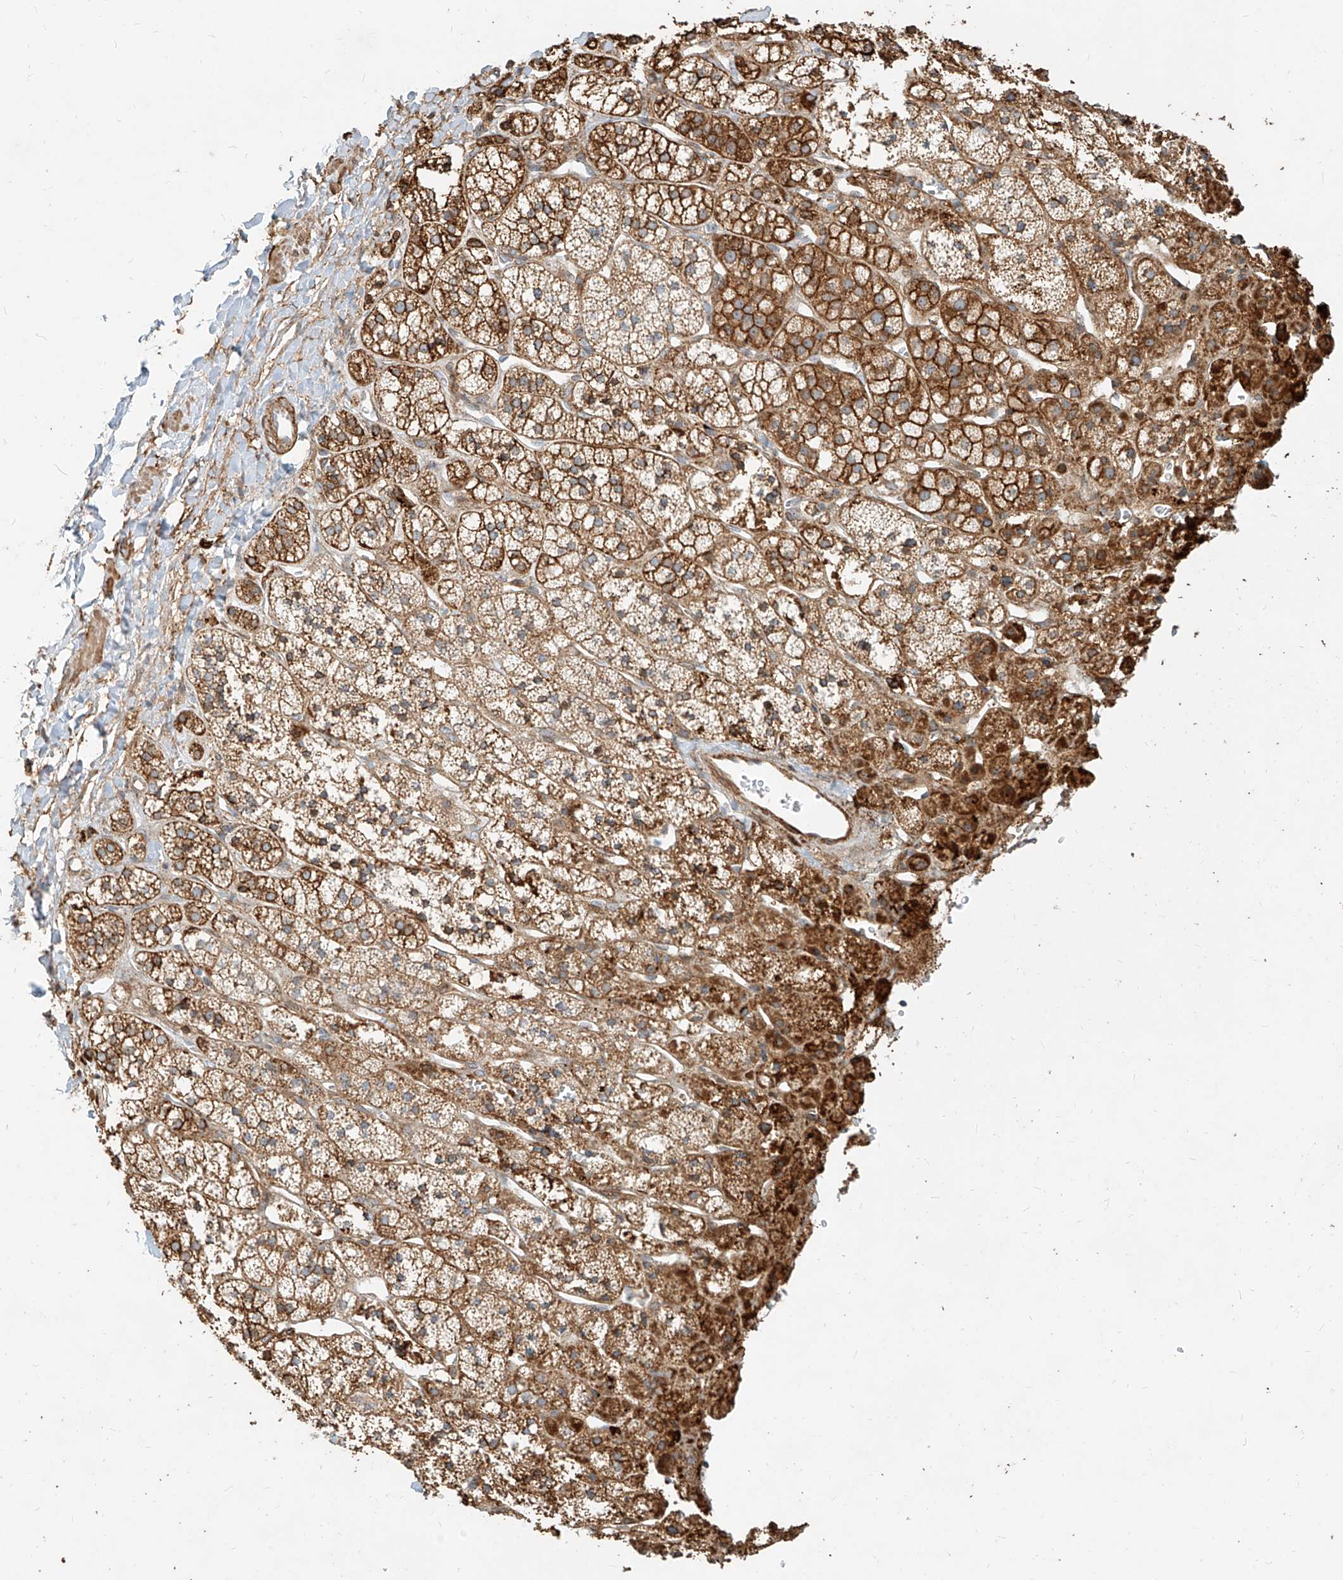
{"staining": {"intensity": "moderate", "quantity": ">75%", "location": "cytoplasmic/membranous"}, "tissue": "adrenal gland", "cell_type": "Glandular cells", "image_type": "normal", "snomed": [{"axis": "morphology", "description": "Normal tissue, NOS"}, {"axis": "topography", "description": "Adrenal gland"}], "caption": "DAB (3,3'-diaminobenzidine) immunohistochemical staining of unremarkable human adrenal gland reveals moderate cytoplasmic/membranous protein positivity in approximately >75% of glandular cells. The staining was performed using DAB (3,3'-diaminobenzidine), with brown indicating positive protein expression. Nuclei are stained blue with hematoxylin.", "gene": "MTX2", "patient": {"sex": "male", "age": 56}}